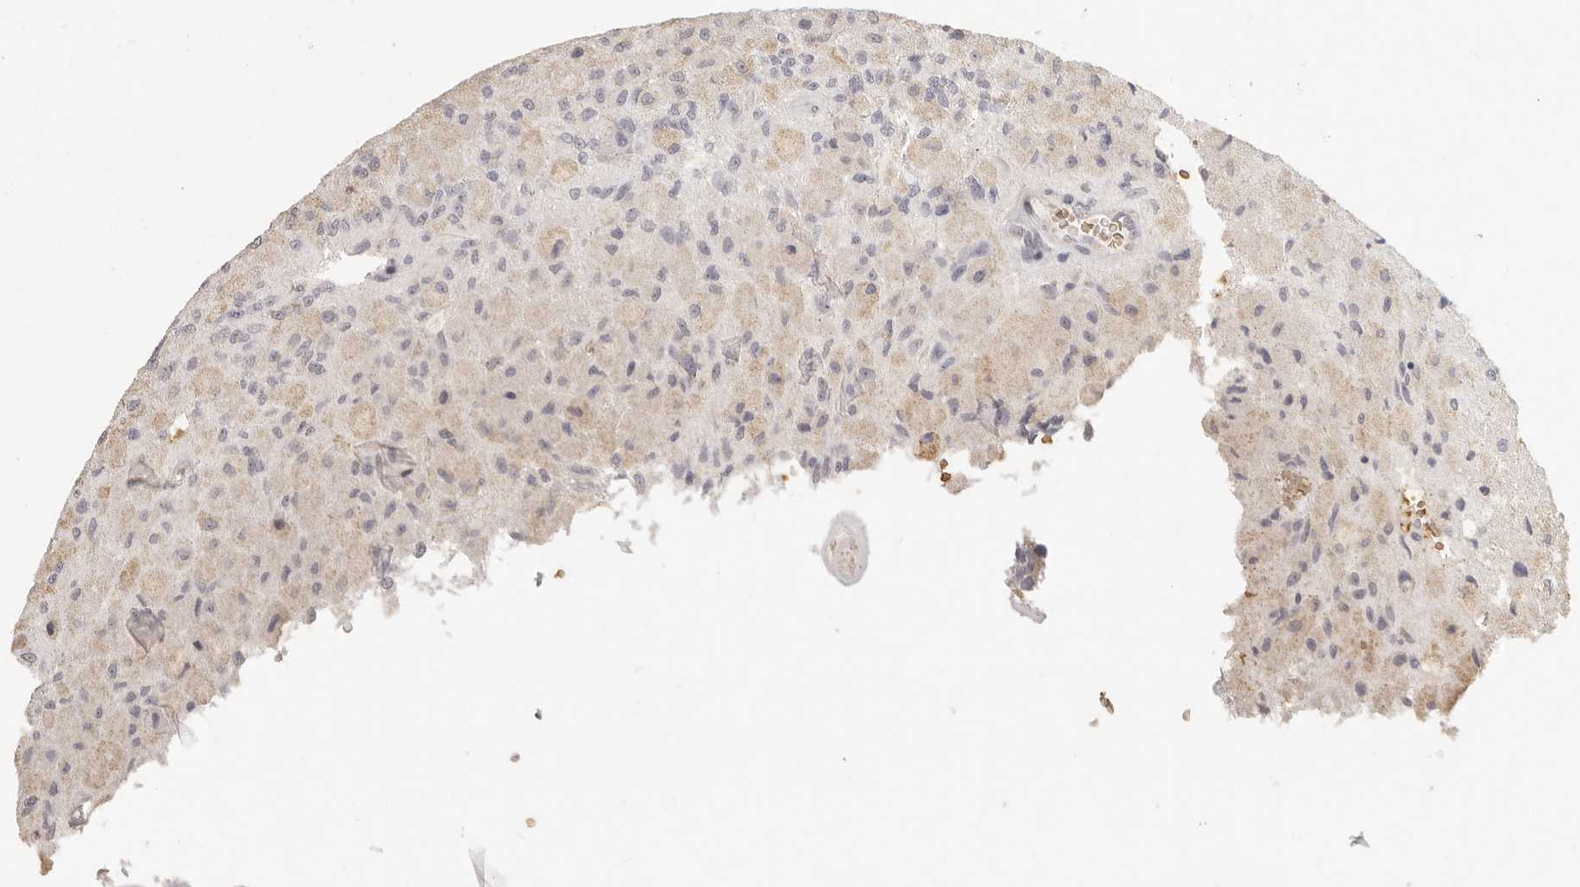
{"staining": {"intensity": "weak", "quantity": "<25%", "location": "cytoplasmic/membranous"}, "tissue": "glioma", "cell_type": "Tumor cells", "image_type": "cancer", "snomed": [{"axis": "morphology", "description": "Normal tissue, NOS"}, {"axis": "morphology", "description": "Glioma, malignant, High grade"}, {"axis": "topography", "description": "Cerebral cortex"}], "caption": "The photomicrograph exhibits no staining of tumor cells in glioma.", "gene": "NIBAN1", "patient": {"sex": "male", "age": 77}}